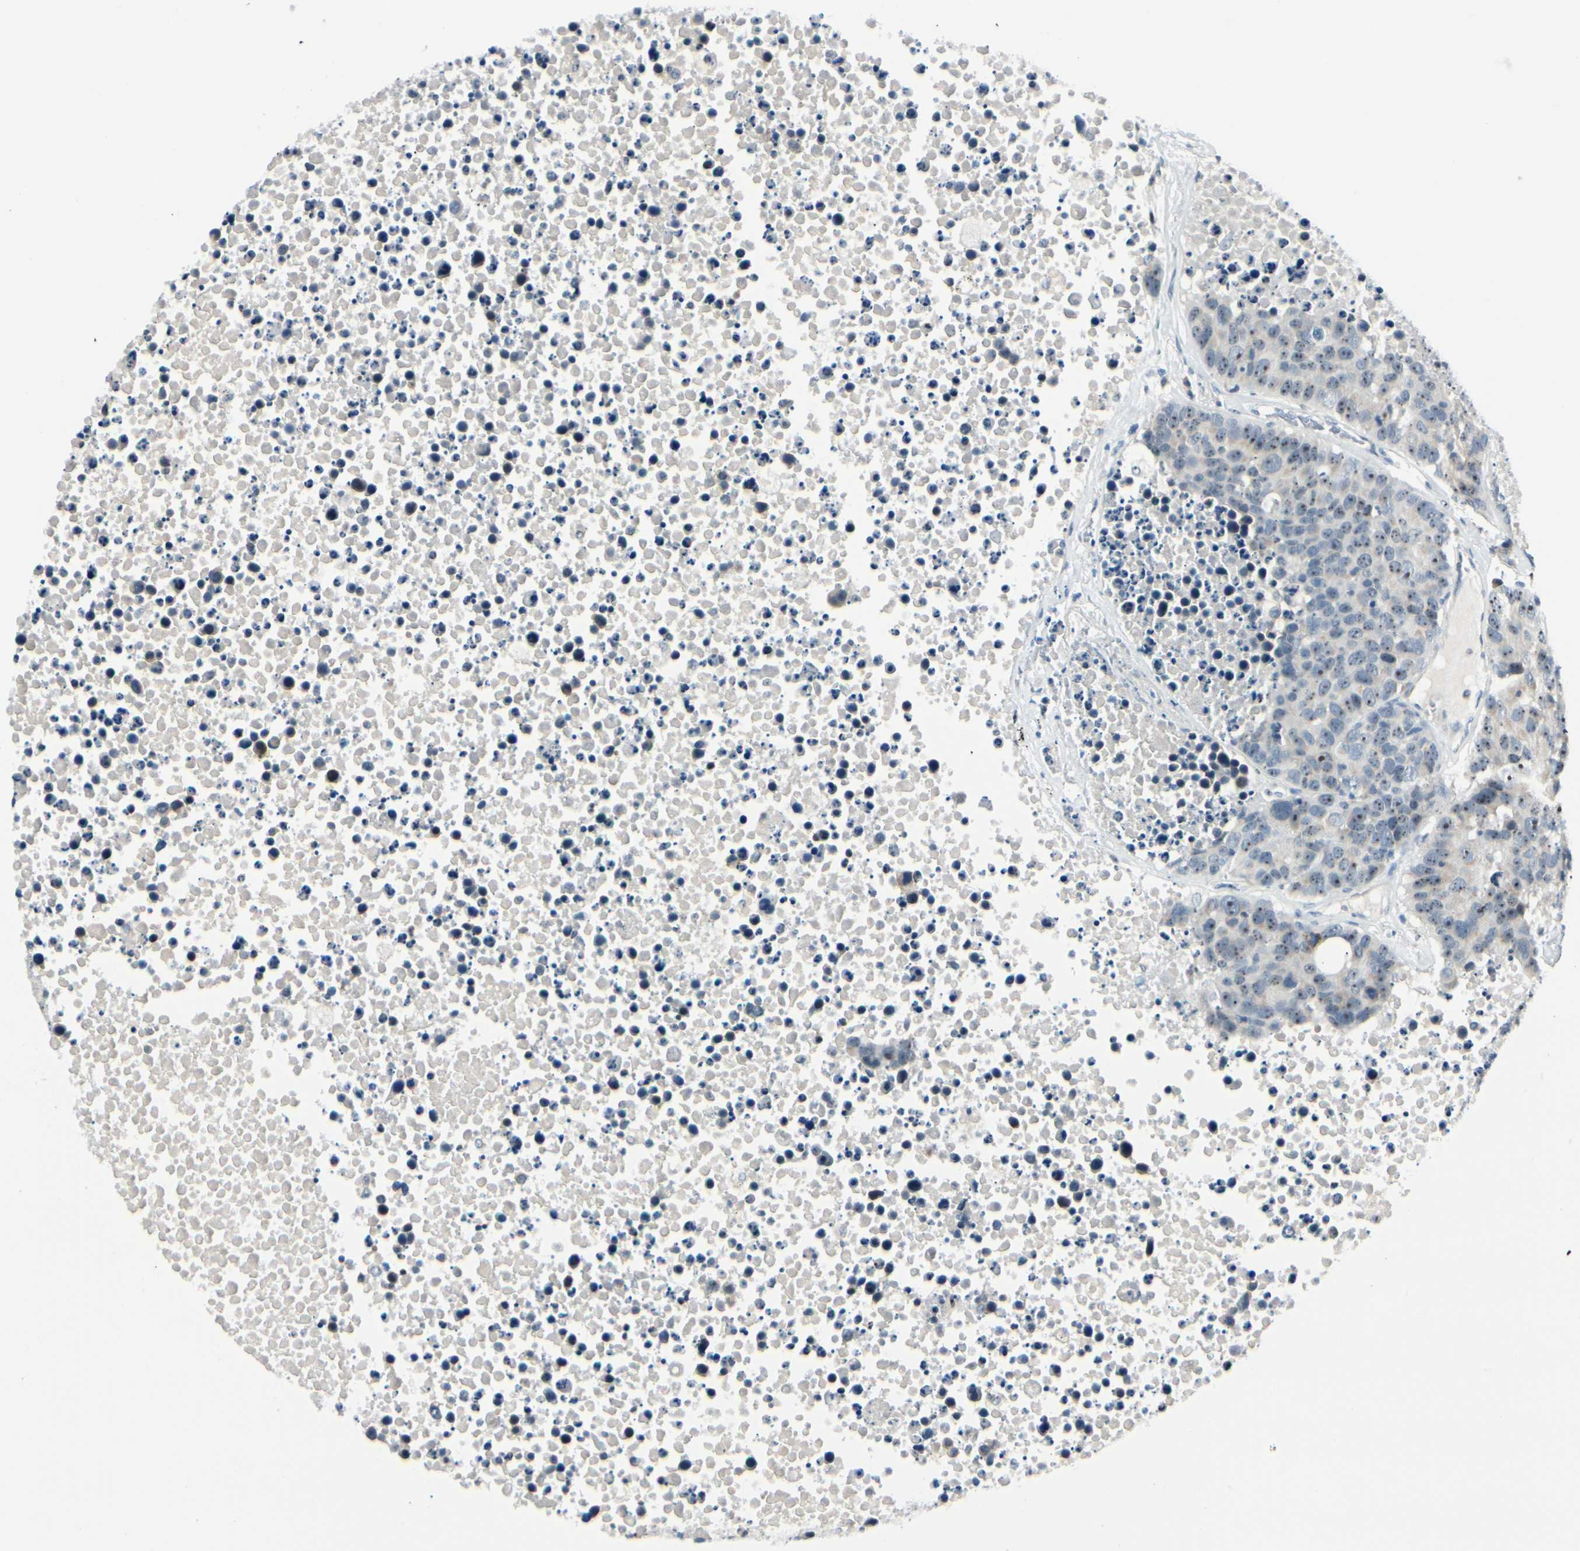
{"staining": {"intensity": "moderate", "quantity": "25%-75%", "location": "nuclear"}, "tissue": "carcinoid", "cell_type": "Tumor cells", "image_type": "cancer", "snomed": [{"axis": "morphology", "description": "Carcinoid, malignant, NOS"}, {"axis": "topography", "description": "Lung"}], "caption": "IHC (DAB (3,3'-diaminobenzidine)) staining of carcinoid displays moderate nuclear protein expression in about 25%-75% of tumor cells.", "gene": "ZSCAN1", "patient": {"sex": "male", "age": 60}}